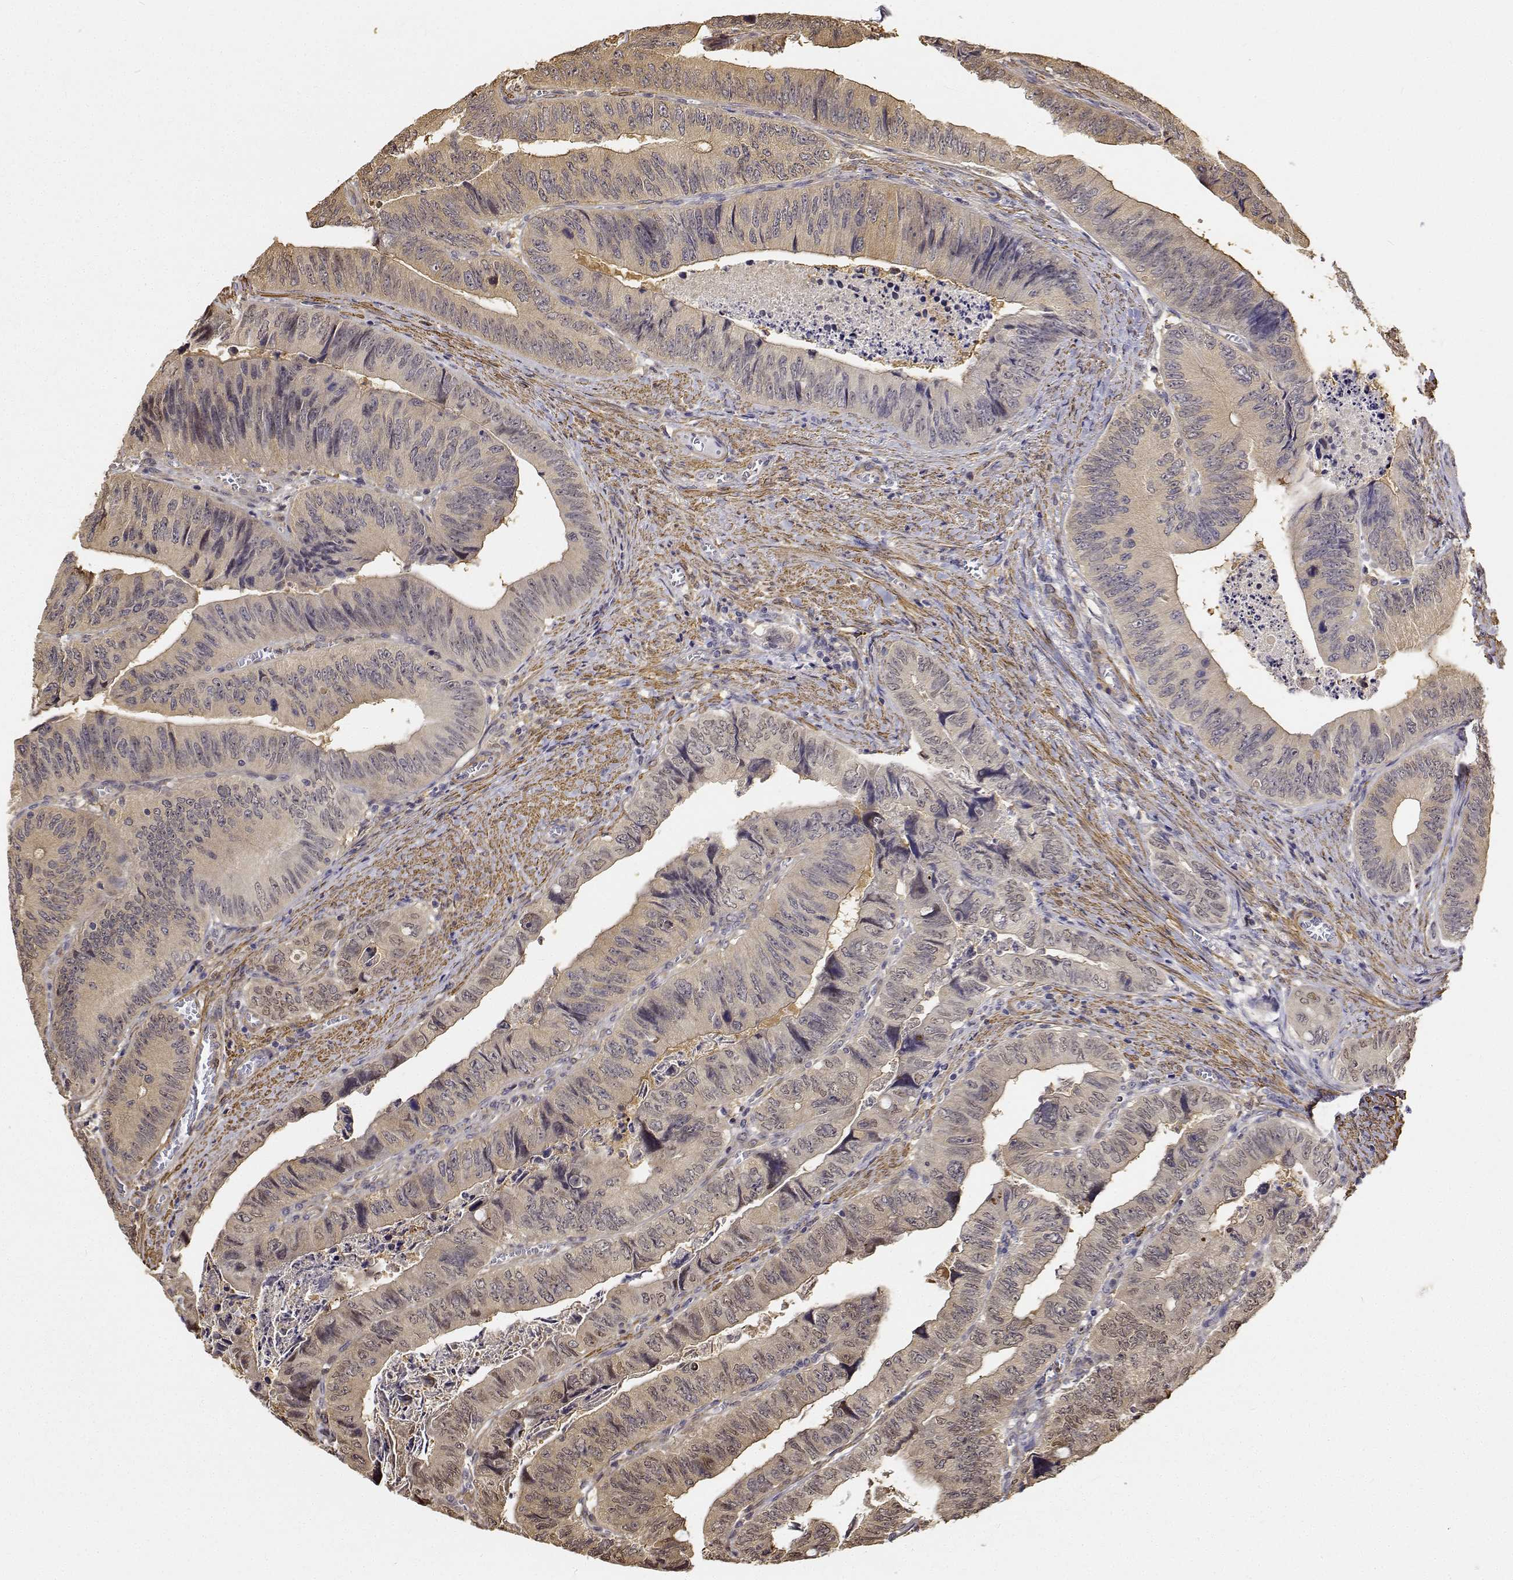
{"staining": {"intensity": "weak", "quantity": ">75%", "location": "cytoplasmic/membranous"}, "tissue": "colorectal cancer", "cell_type": "Tumor cells", "image_type": "cancer", "snomed": [{"axis": "morphology", "description": "Adenocarcinoma, NOS"}, {"axis": "topography", "description": "Colon"}], "caption": "Approximately >75% of tumor cells in human adenocarcinoma (colorectal) show weak cytoplasmic/membranous protein staining as visualized by brown immunohistochemical staining.", "gene": "PCID2", "patient": {"sex": "female", "age": 84}}